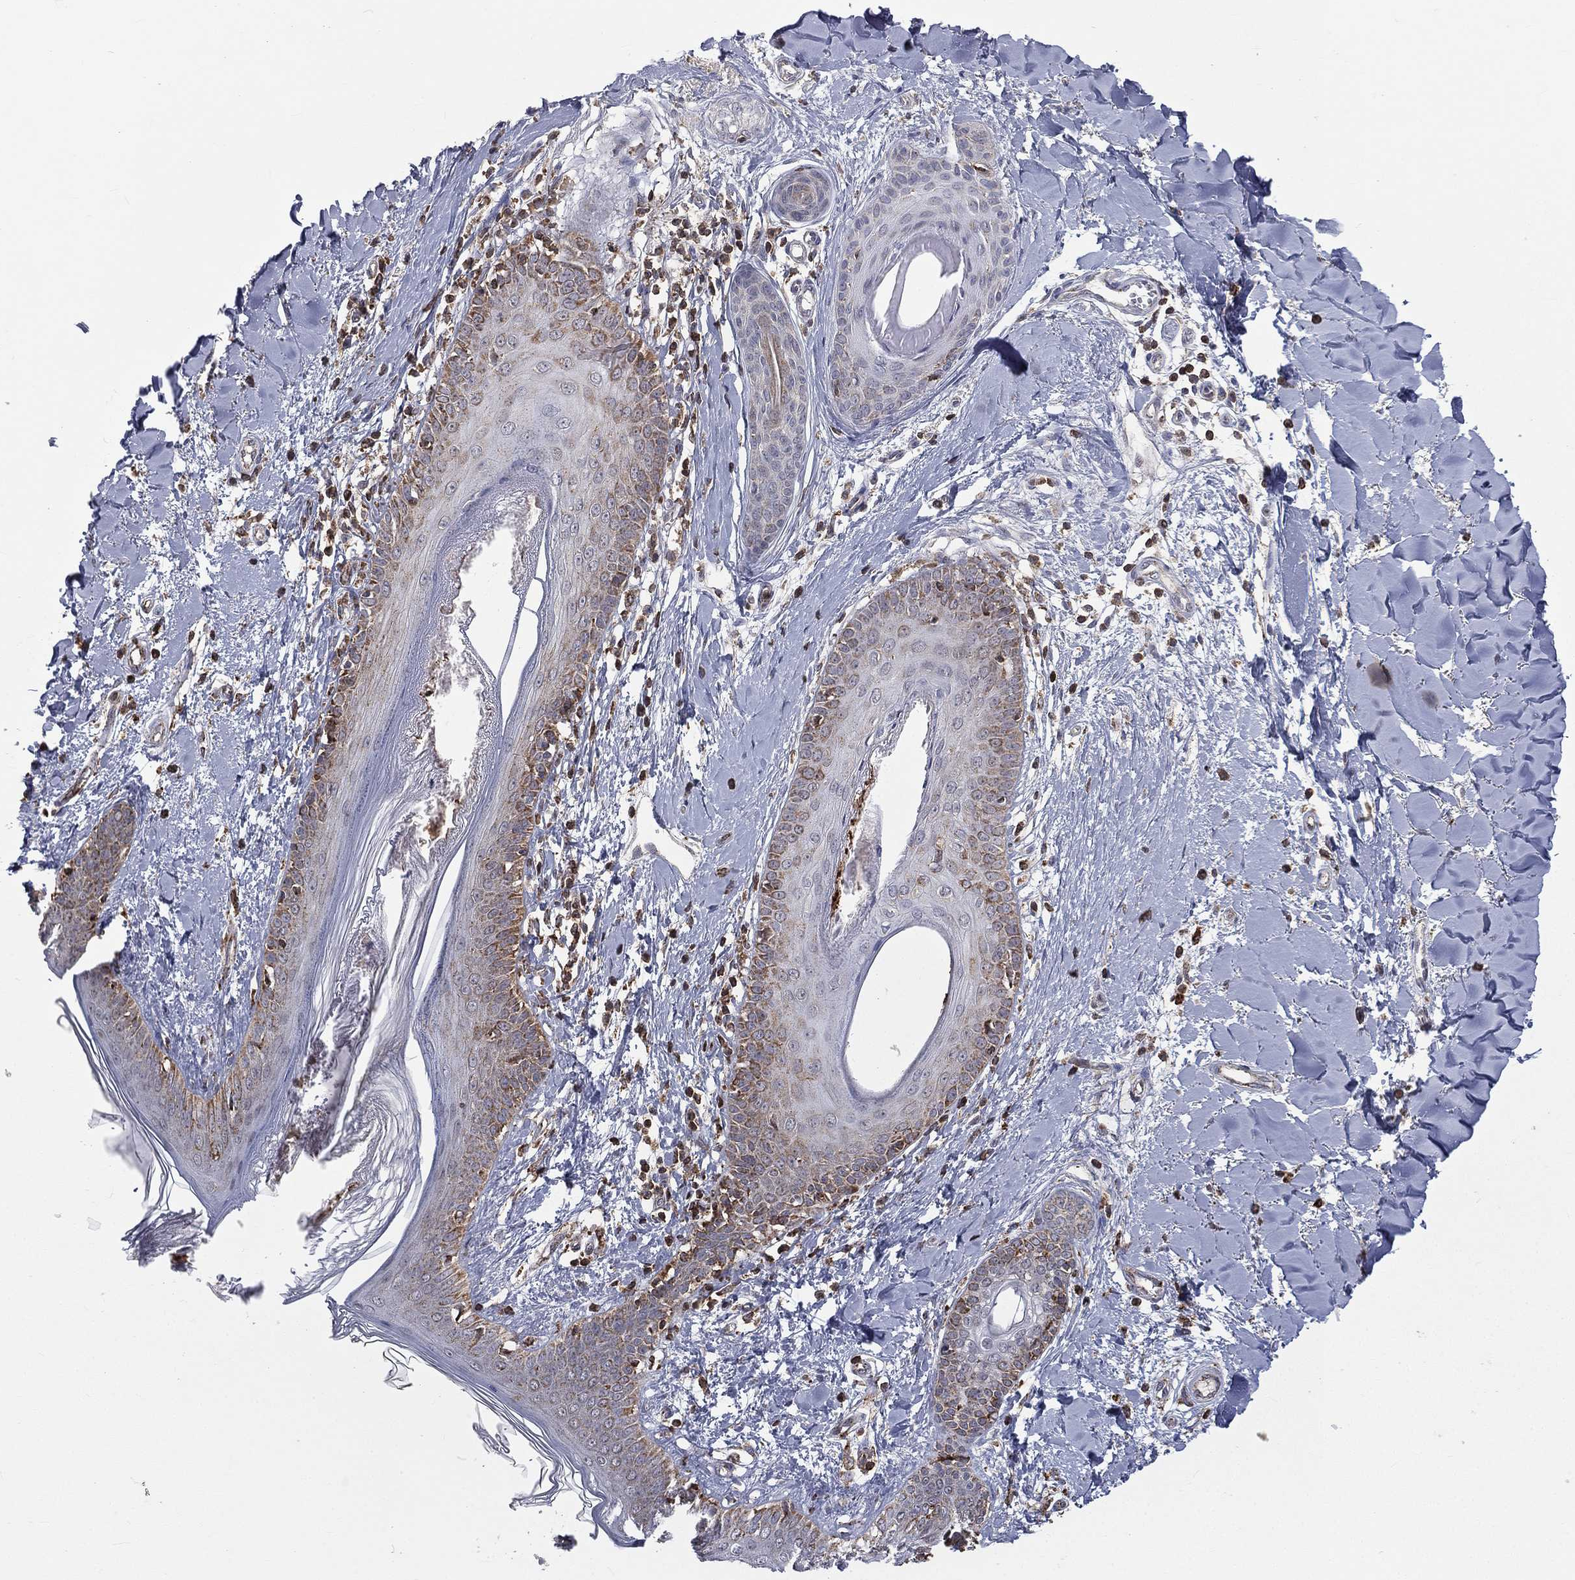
{"staining": {"intensity": "negative", "quantity": "none", "location": "none"}, "tissue": "skin", "cell_type": "Fibroblasts", "image_type": "normal", "snomed": [{"axis": "morphology", "description": "Normal tissue, NOS"}, {"axis": "morphology", "description": "Malignant melanoma, NOS"}, {"axis": "topography", "description": "Skin"}], "caption": "Immunohistochemical staining of unremarkable skin shows no significant expression in fibroblasts.", "gene": "RIN3", "patient": {"sex": "female", "age": 34}}